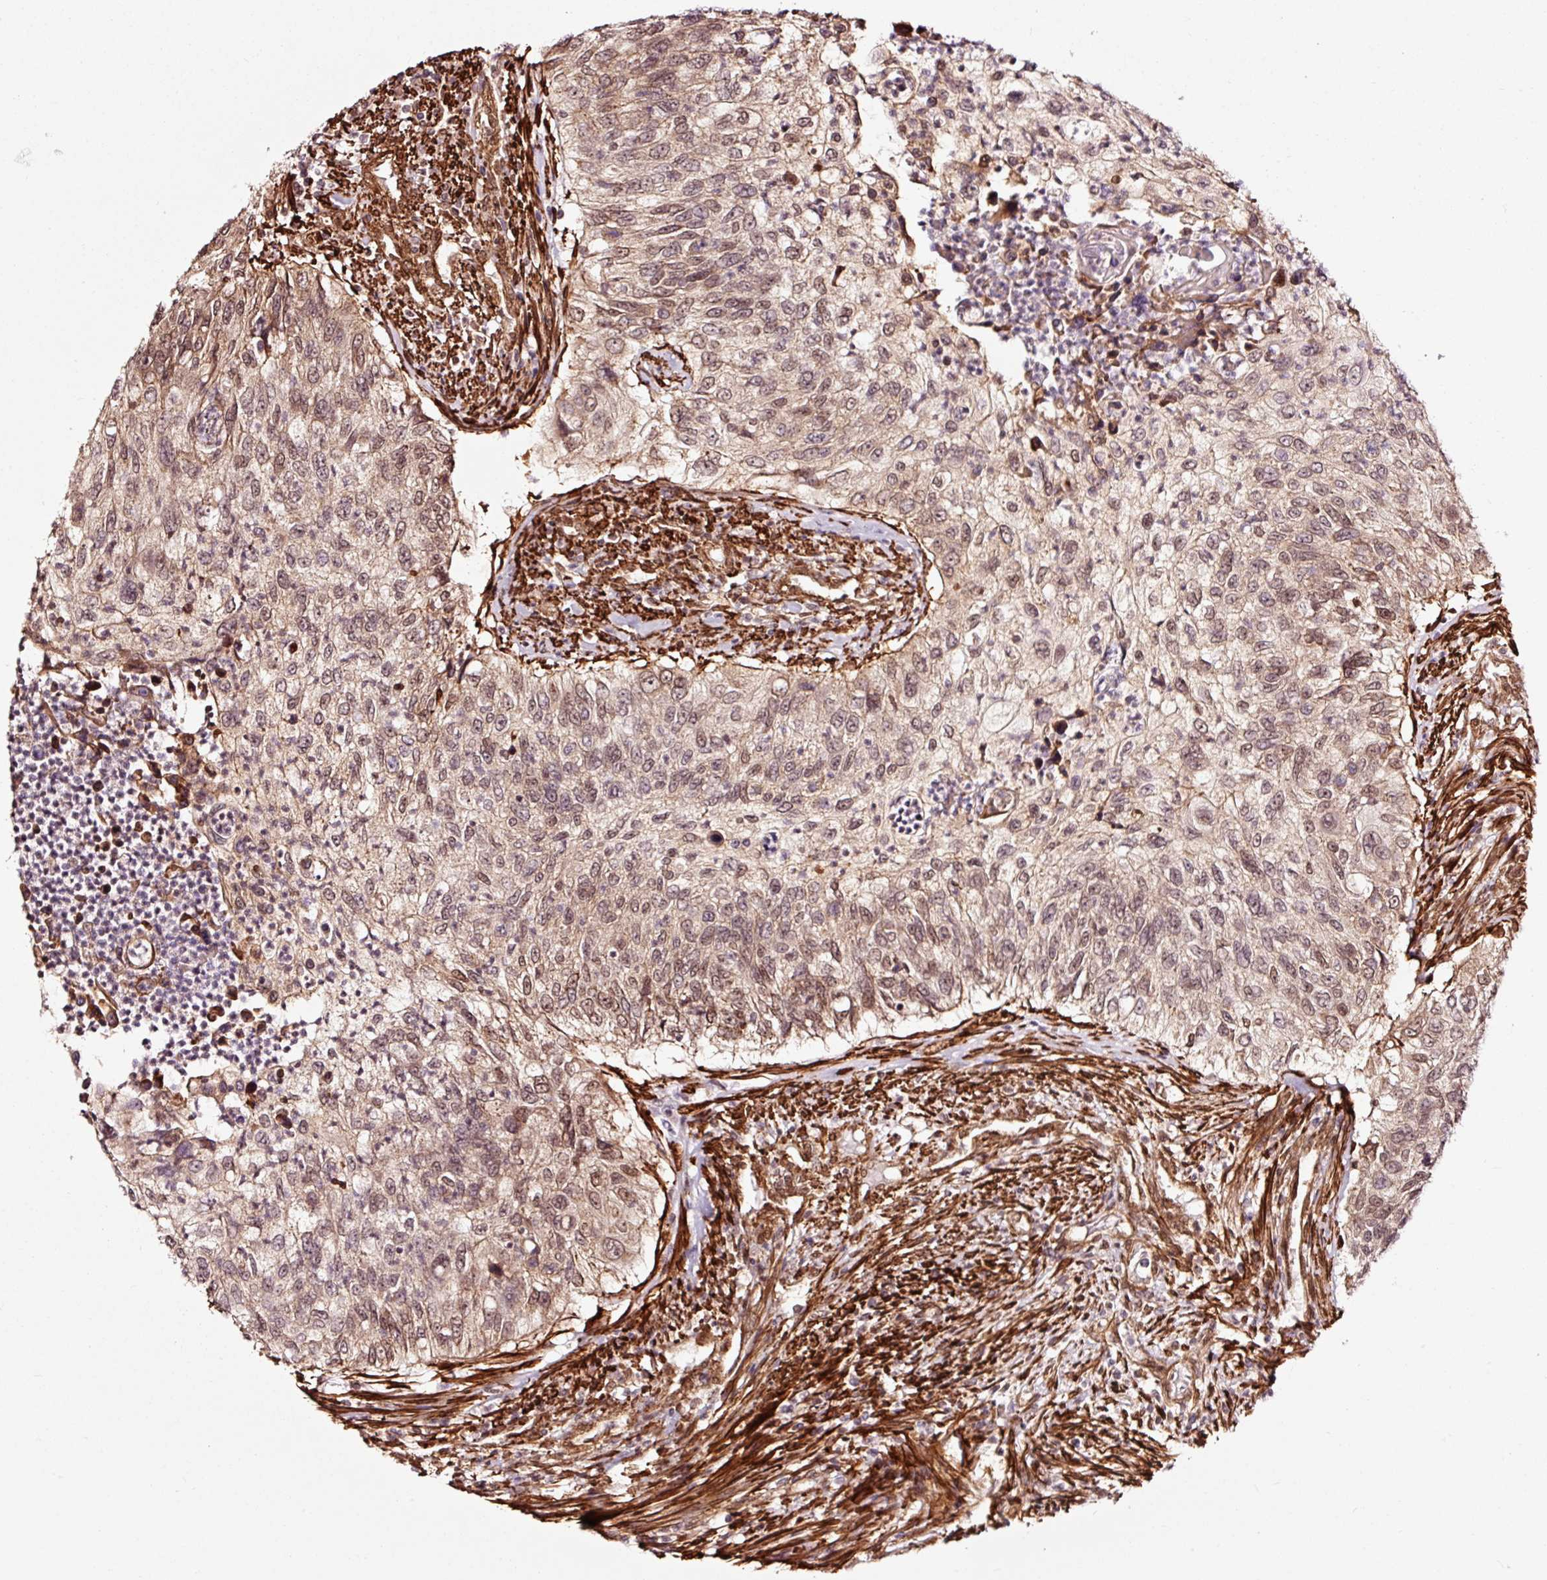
{"staining": {"intensity": "moderate", "quantity": ">75%", "location": "nuclear"}, "tissue": "urothelial cancer", "cell_type": "Tumor cells", "image_type": "cancer", "snomed": [{"axis": "morphology", "description": "Urothelial carcinoma, High grade"}, {"axis": "topography", "description": "Urinary bladder"}], "caption": "Tumor cells exhibit medium levels of moderate nuclear positivity in approximately >75% of cells in high-grade urothelial carcinoma. (brown staining indicates protein expression, while blue staining denotes nuclei).", "gene": "TPM1", "patient": {"sex": "female", "age": 60}}